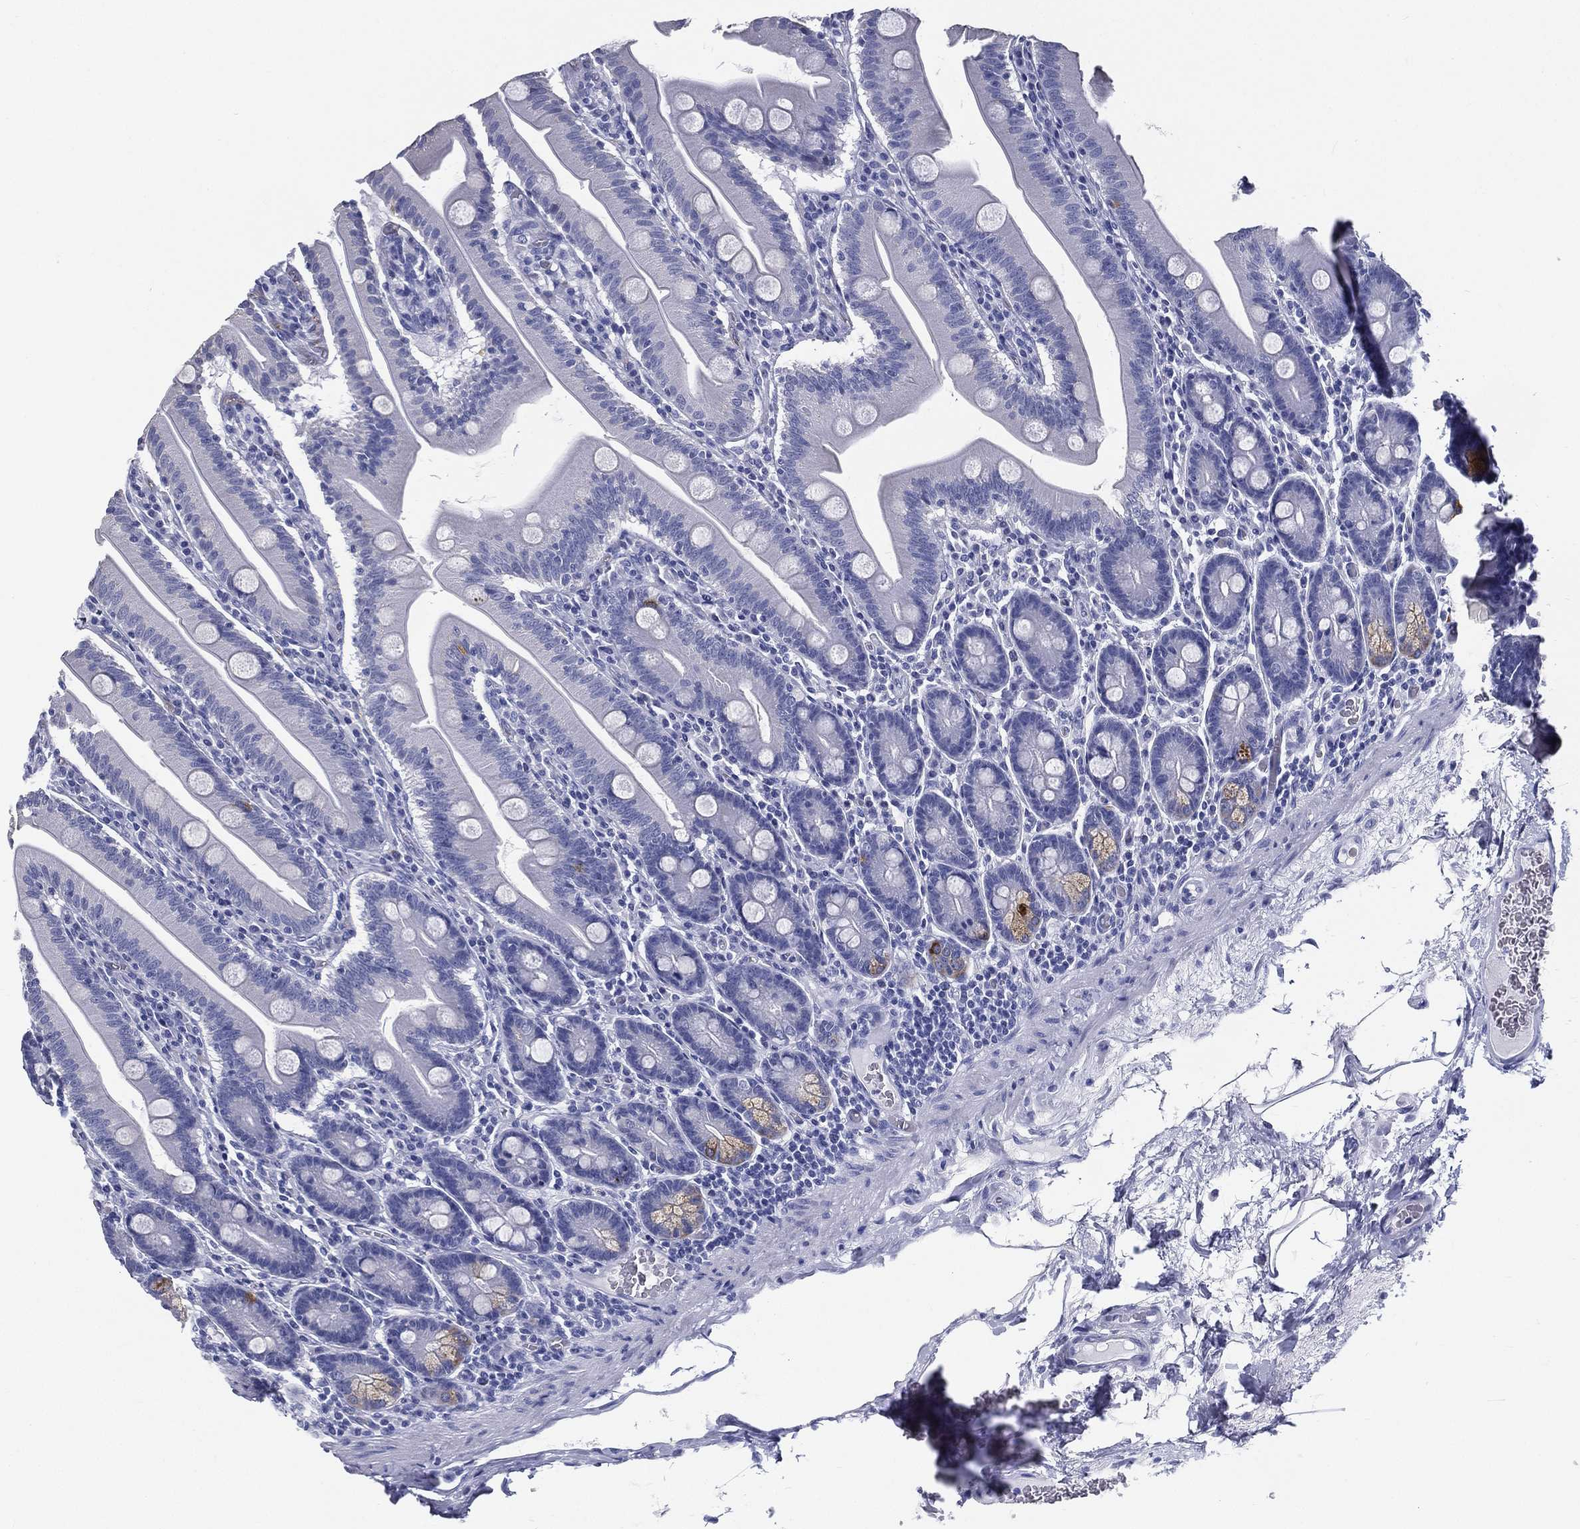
{"staining": {"intensity": "negative", "quantity": "none", "location": "none"}, "tissue": "small intestine", "cell_type": "Glandular cells", "image_type": "normal", "snomed": [{"axis": "morphology", "description": "Normal tissue, NOS"}, {"axis": "topography", "description": "Small intestine"}], "caption": "Glandular cells show no significant expression in unremarkable small intestine. (Stains: DAB (3,3'-diaminobenzidine) IHC with hematoxylin counter stain, Microscopy: brightfield microscopy at high magnification).", "gene": "RSPH4A", "patient": {"sex": "male", "age": 37}}